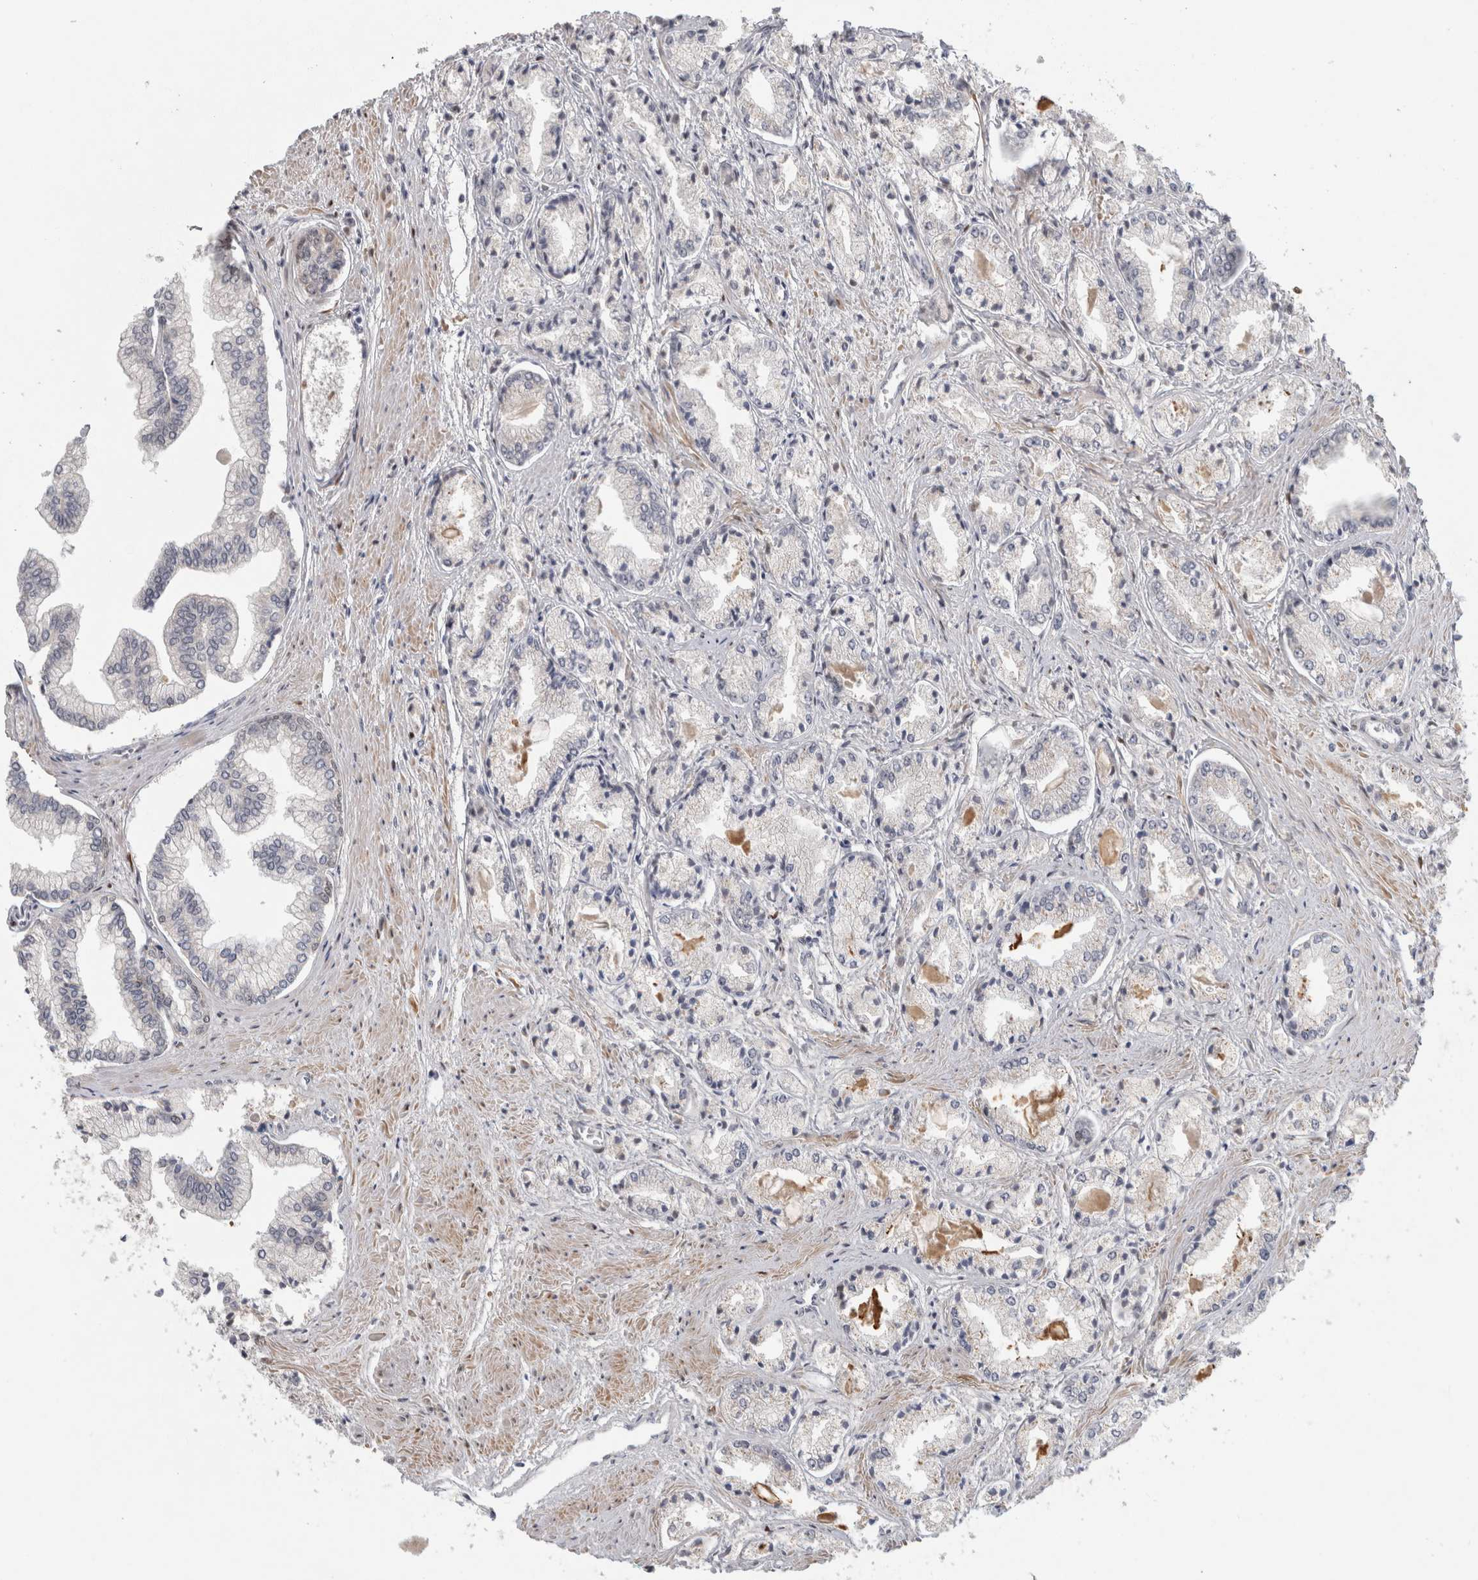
{"staining": {"intensity": "negative", "quantity": "none", "location": "none"}, "tissue": "prostate cancer", "cell_type": "Tumor cells", "image_type": "cancer", "snomed": [{"axis": "morphology", "description": "Adenocarcinoma, Low grade"}, {"axis": "topography", "description": "Prostate"}], "caption": "High power microscopy photomicrograph of an immunohistochemistry (IHC) image of adenocarcinoma (low-grade) (prostate), revealing no significant staining in tumor cells.", "gene": "RBM48", "patient": {"sex": "male", "age": 52}}